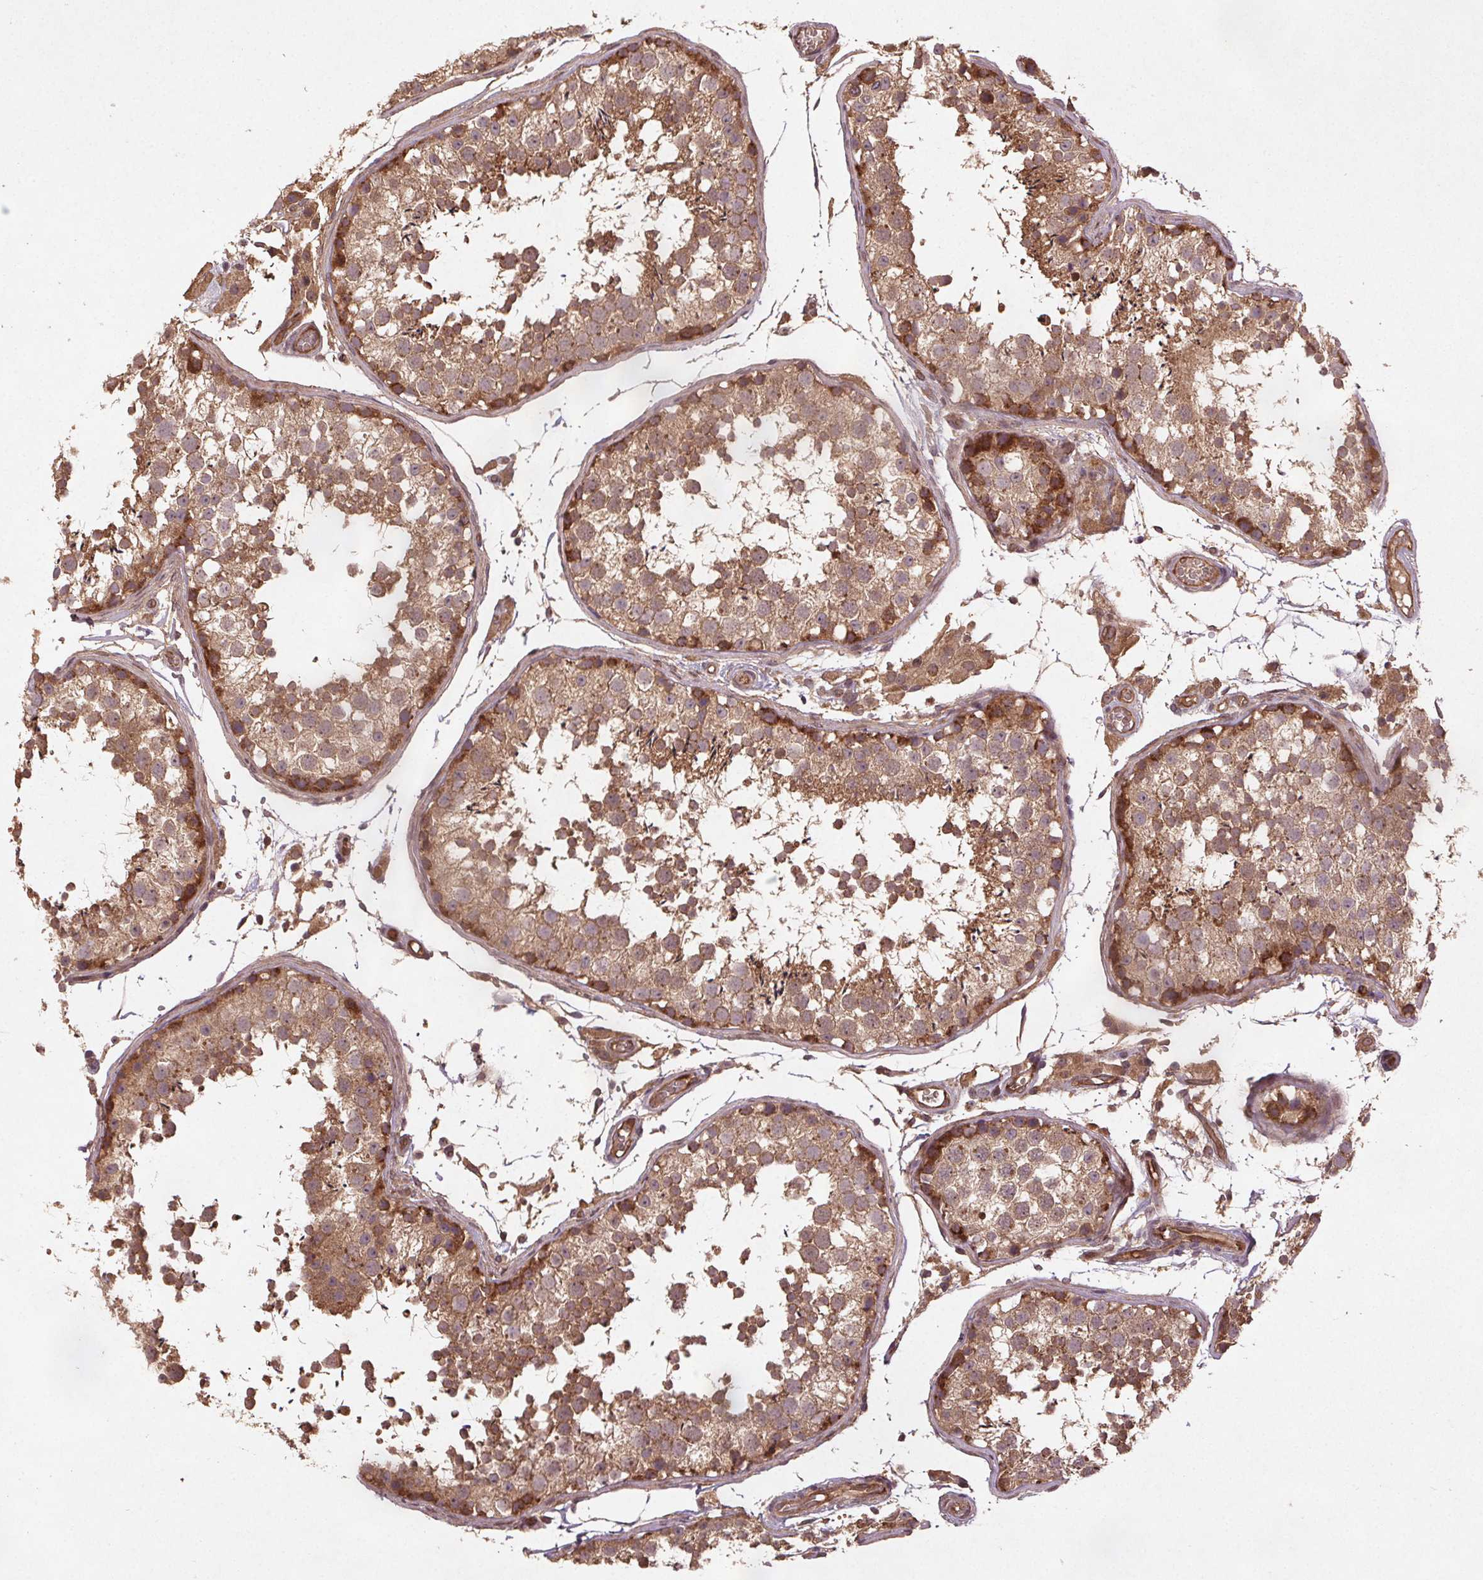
{"staining": {"intensity": "moderate", "quantity": ">75%", "location": "cytoplasmic/membranous"}, "tissue": "testis", "cell_type": "Cells in seminiferous ducts", "image_type": "normal", "snomed": [{"axis": "morphology", "description": "Normal tissue, NOS"}, {"axis": "topography", "description": "Testis"}], "caption": "Protein staining of normal testis reveals moderate cytoplasmic/membranous expression in approximately >75% of cells in seminiferous ducts.", "gene": "SEC14L2", "patient": {"sex": "male", "age": 29}}